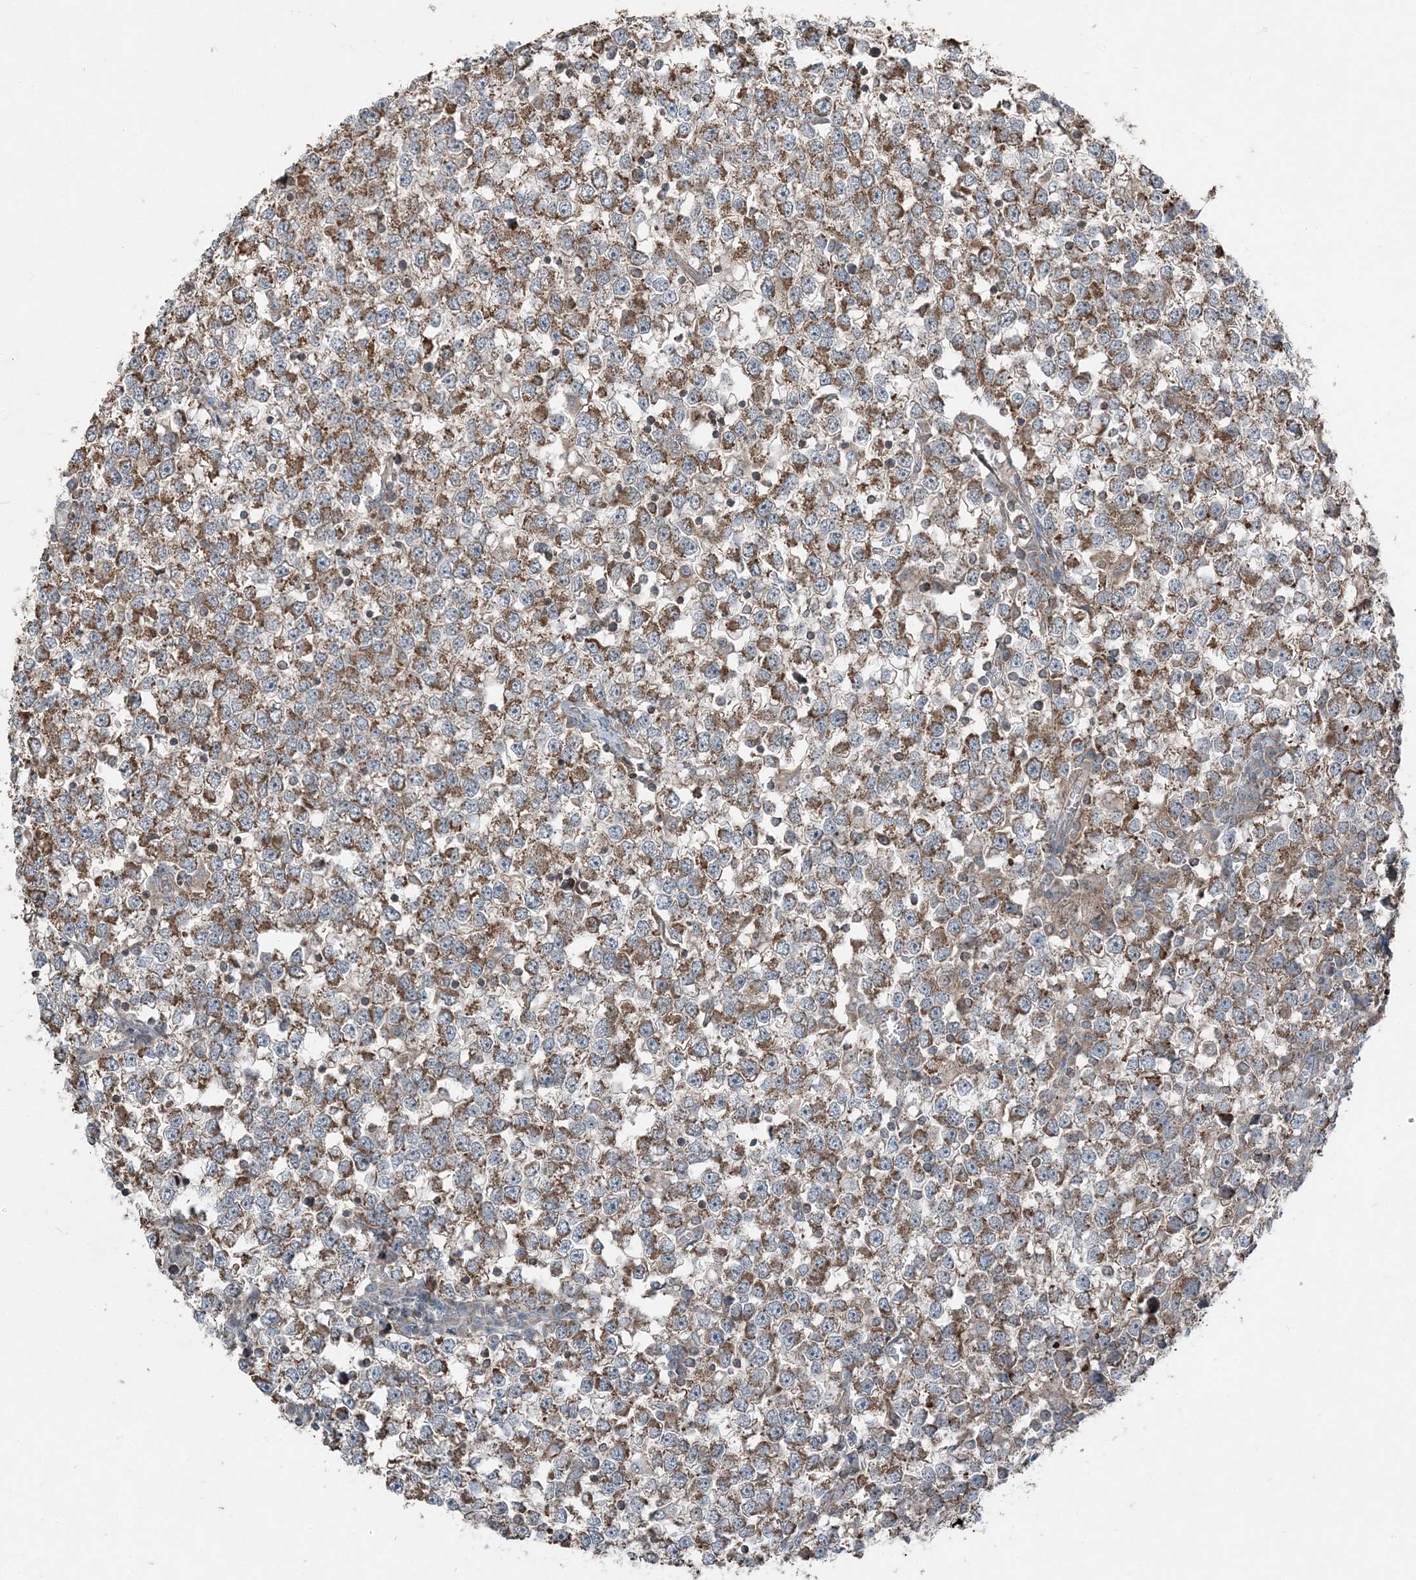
{"staining": {"intensity": "moderate", "quantity": ">75%", "location": "cytoplasmic/membranous"}, "tissue": "testis cancer", "cell_type": "Tumor cells", "image_type": "cancer", "snomed": [{"axis": "morphology", "description": "Seminoma, NOS"}, {"axis": "topography", "description": "Testis"}], "caption": "Moderate cytoplasmic/membranous positivity for a protein is identified in approximately >75% of tumor cells of testis cancer using IHC.", "gene": "KY", "patient": {"sex": "male", "age": 65}}